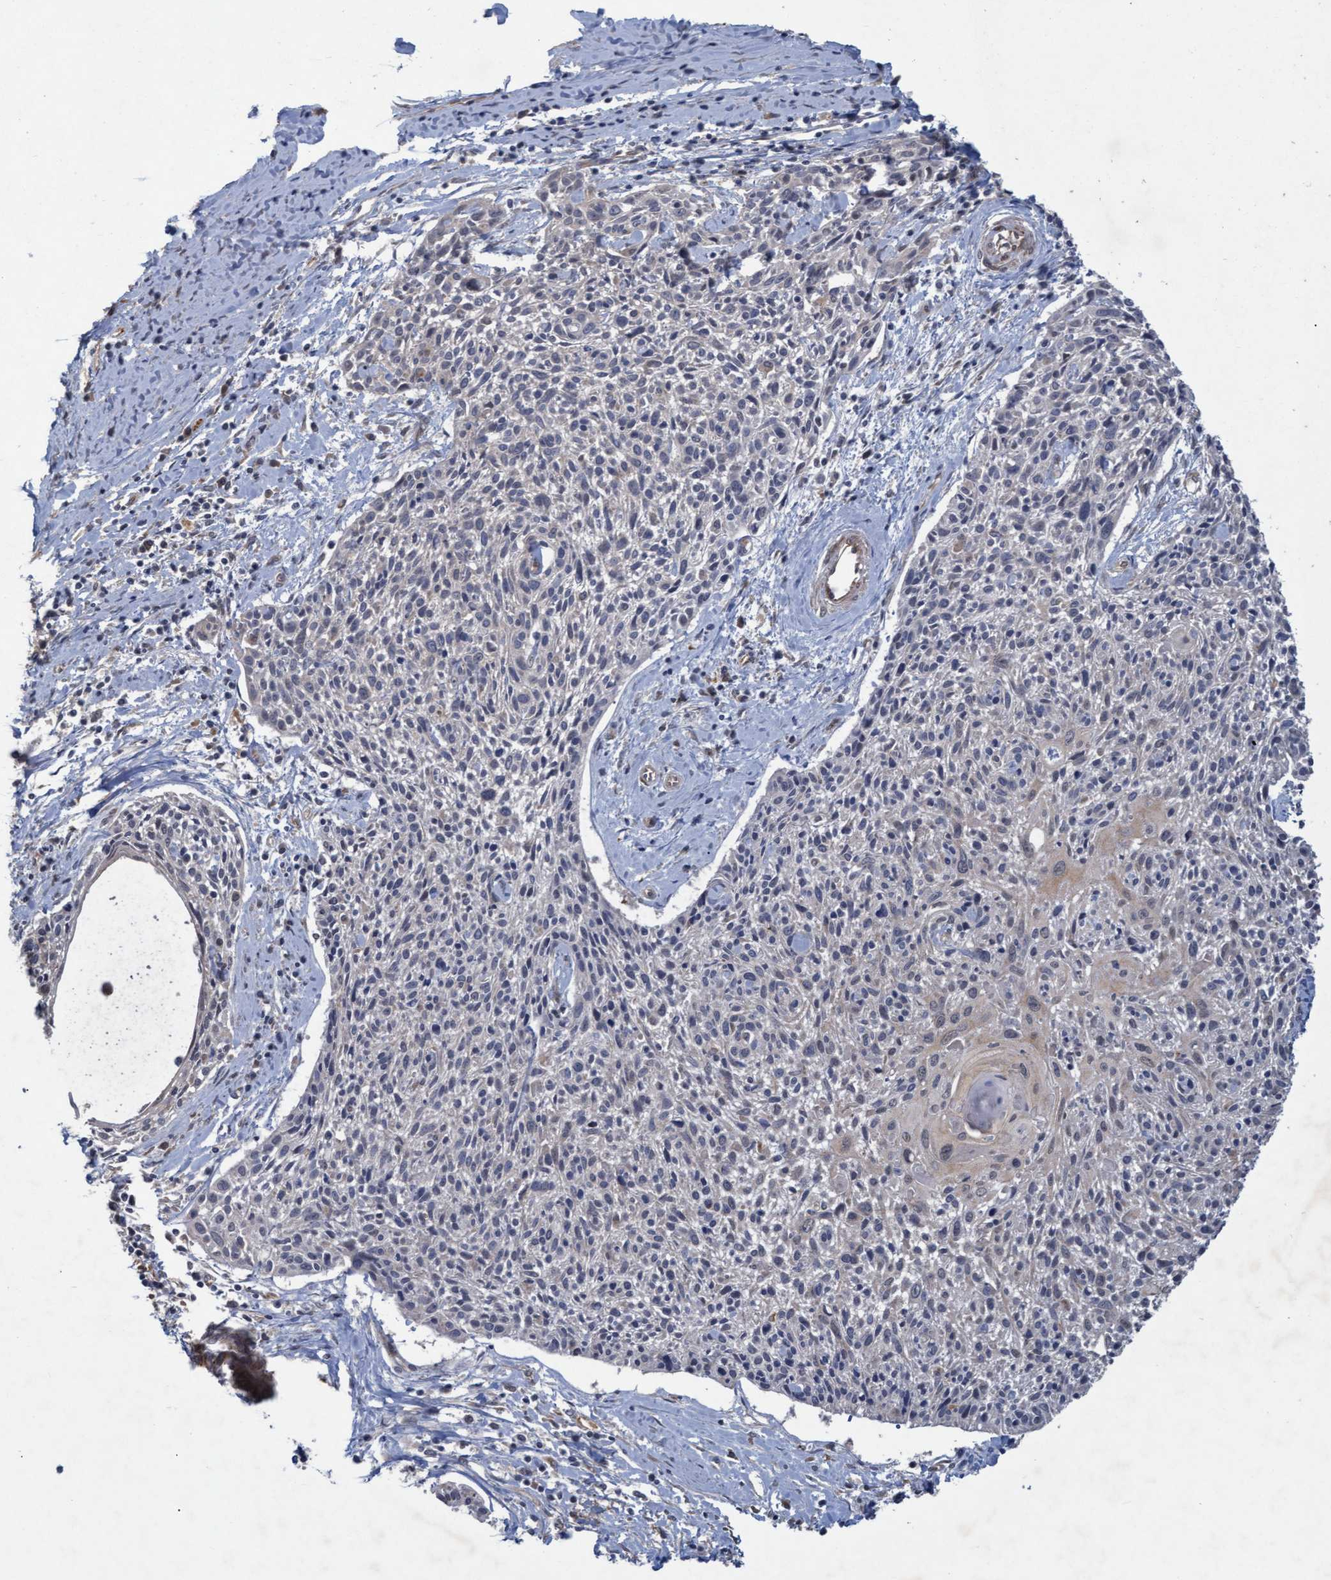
{"staining": {"intensity": "weak", "quantity": "<25%", "location": "cytoplasmic/membranous"}, "tissue": "cervical cancer", "cell_type": "Tumor cells", "image_type": "cancer", "snomed": [{"axis": "morphology", "description": "Squamous cell carcinoma, NOS"}, {"axis": "topography", "description": "Cervix"}], "caption": "This is an IHC histopathology image of human squamous cell carcinoma (cervical). There is no positivity in tumor cells.", "gene": "PSMB6", "patient": {"sex": "female", "age": 51}}